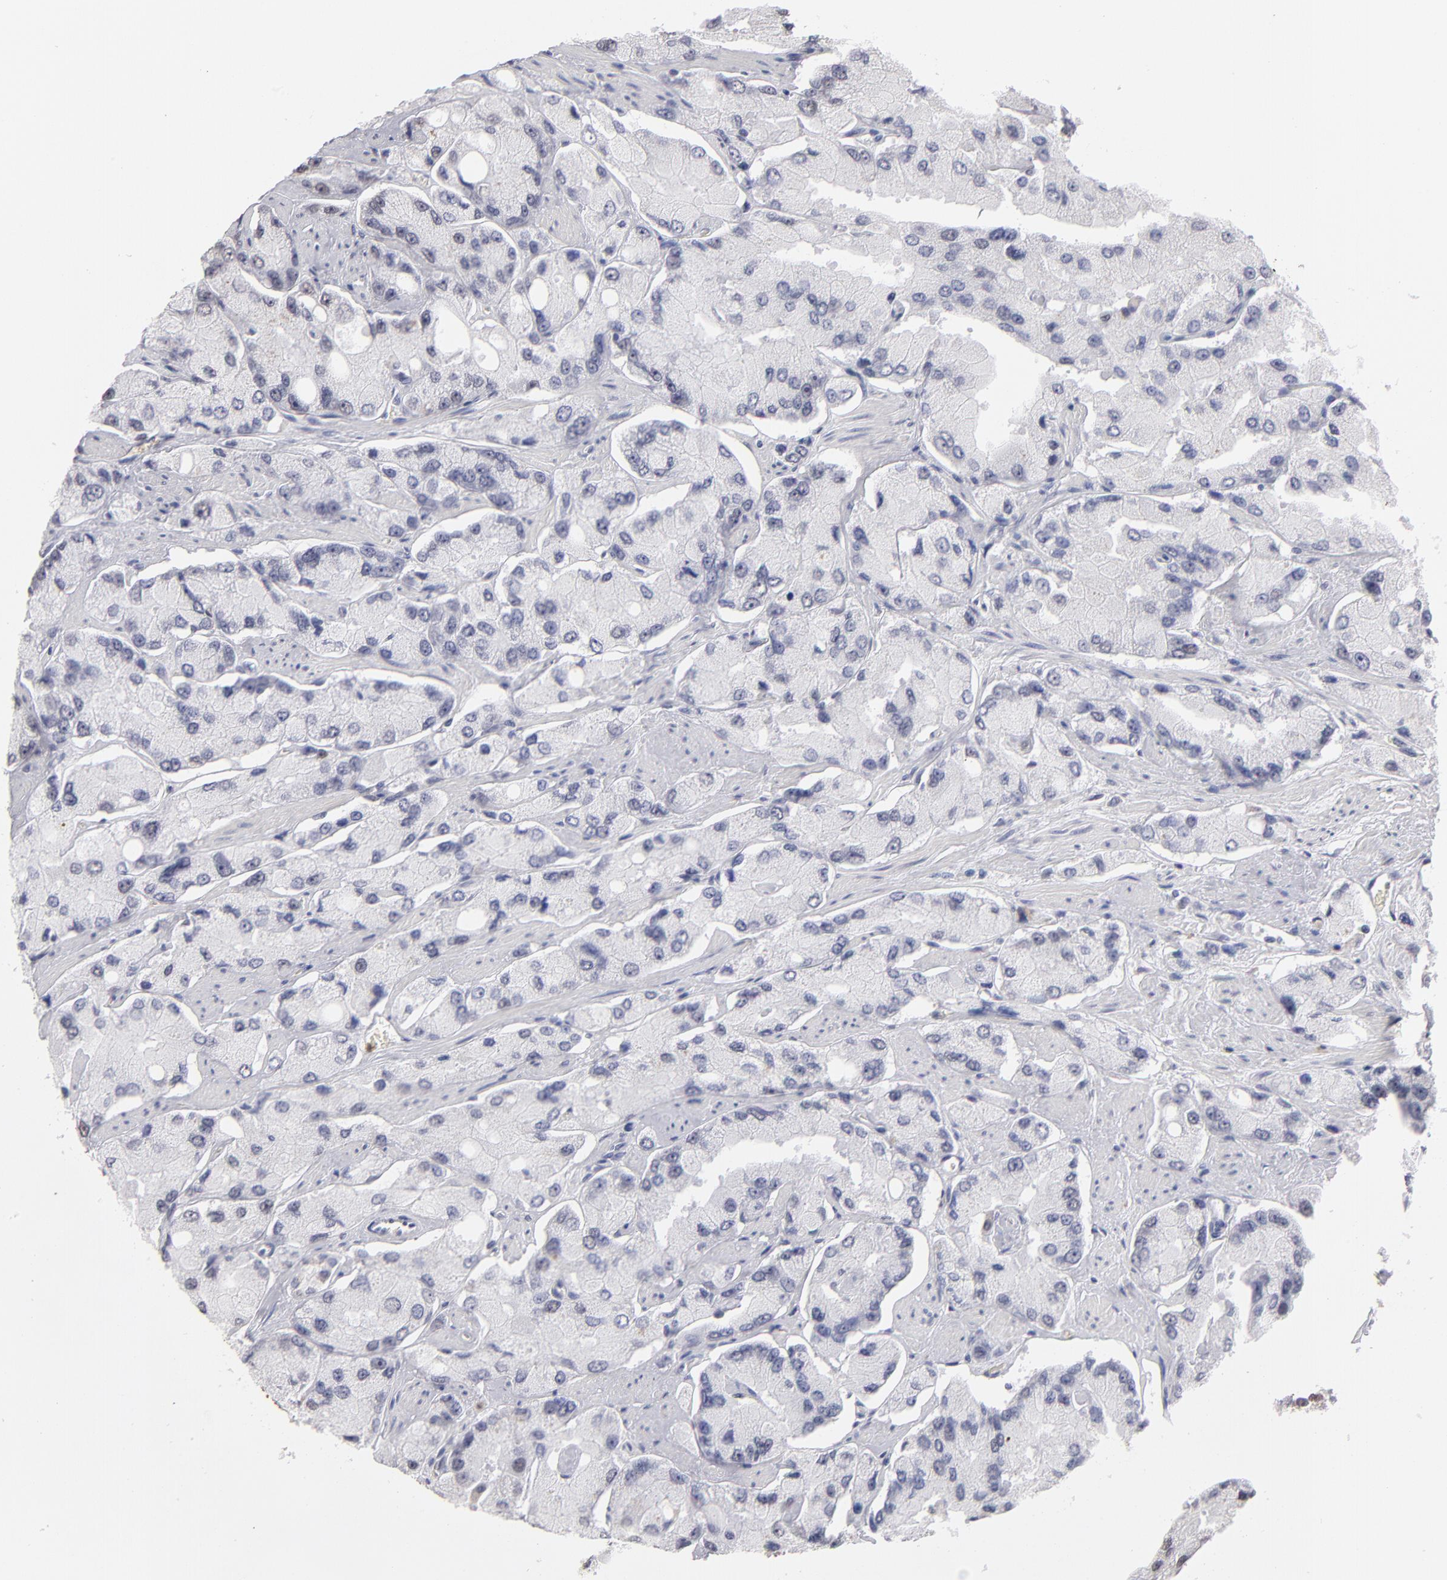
{"staining": {"intensity": "negative", "quantity": "none", "location": "none"}, "tissue": "prostate cancer", "cell_type": "Tumor cells", "image_type": "cancer", "snomed": [{"axis": "morphology", "description": "Adenocarcinoma, High grade"}, {"axis": "topography", "description": "Prostate"}], "caption": "A histopathology image of prostate cancer stained for a protein exhibits no brown staining in tumor cells.", "gene": "MGAM", "patient": {"sex": "male", "age": 58}}